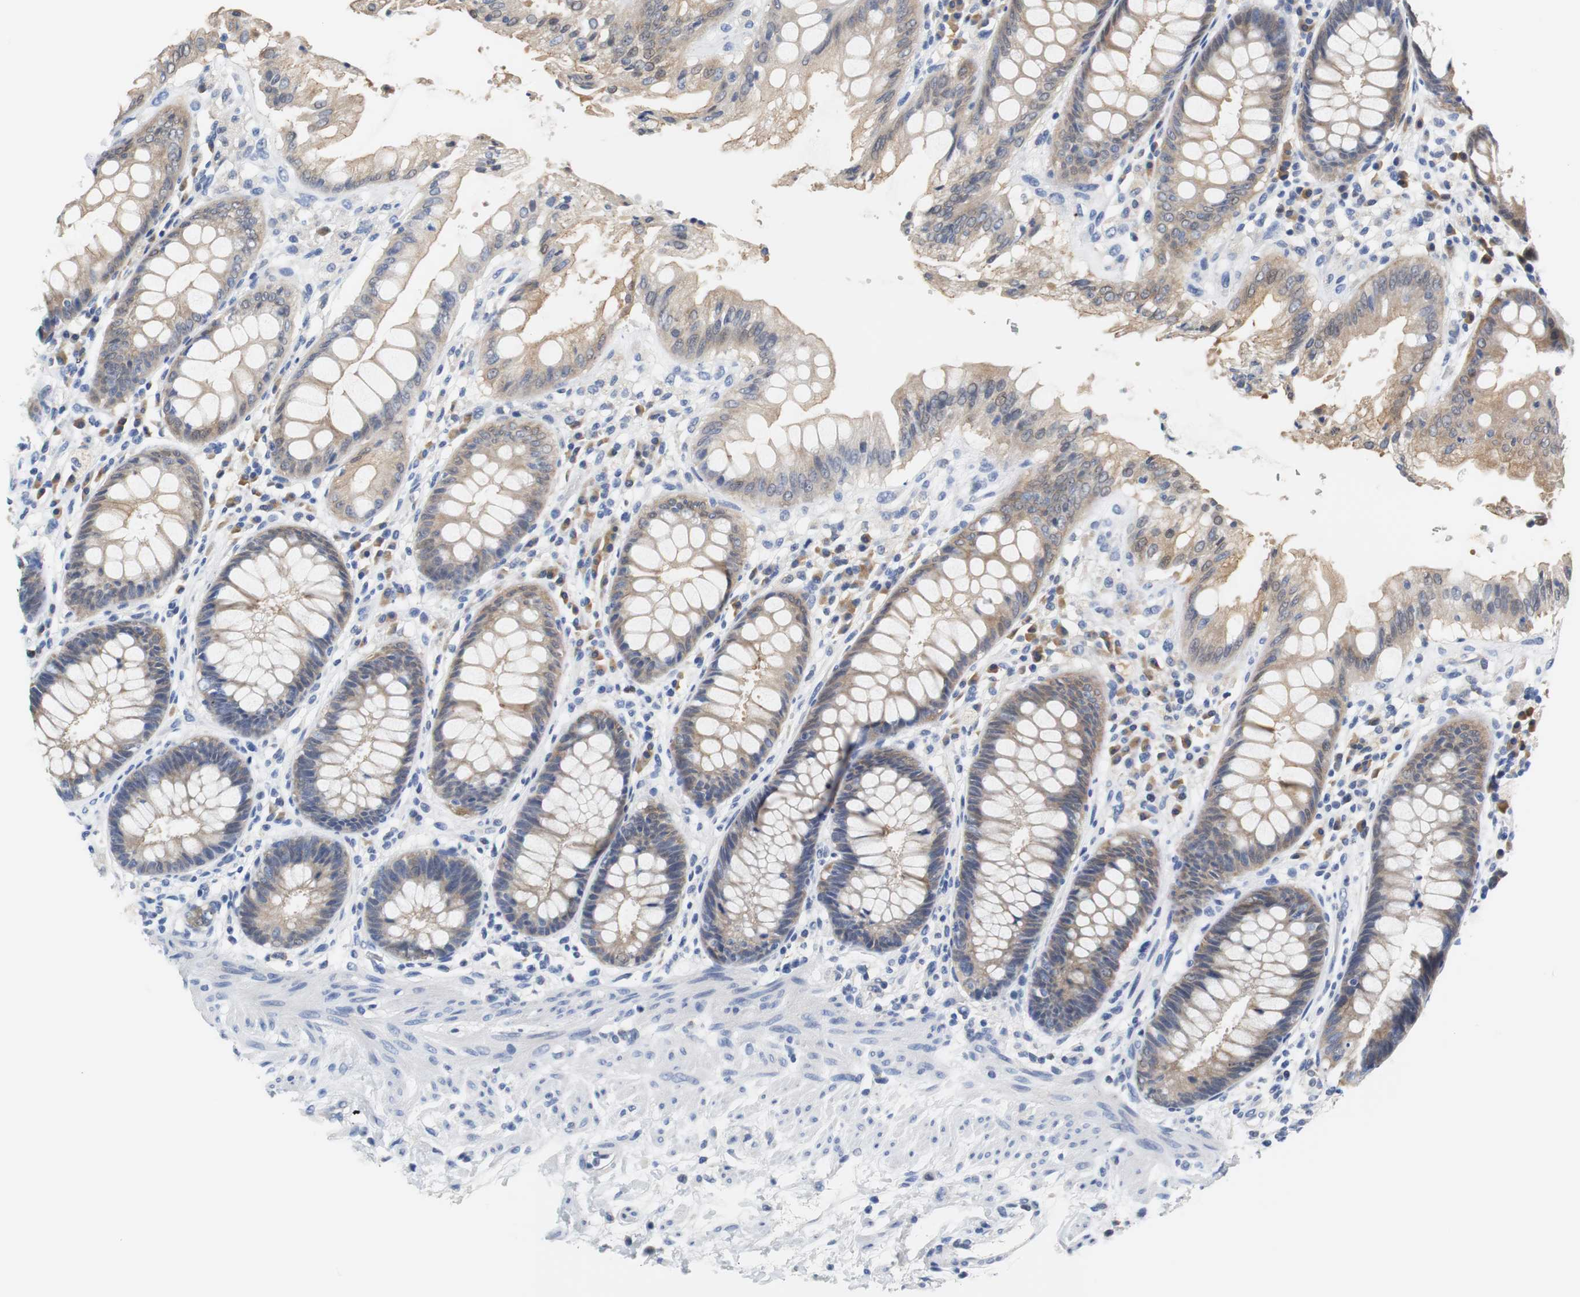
{"staining": {"intensity": "weak", "quantity": ">75%", "location": "cytoplasmic/membranous"}, "tissue": "rectum", "cell_type": "Glandular cells", "image_type": "normal", "snomed": [{"axis": "morphology", "description": "Normal tissue, NOS"}, {"axis": "topography", "description": "Rectum"}], "caption": "A histopathology image of rectum stained for a protein reveals weak cytoplasmic/membranous brown staining in glandular cells.", "gene": "PCK1", "patient": {"sex": "female", "age": 46}}